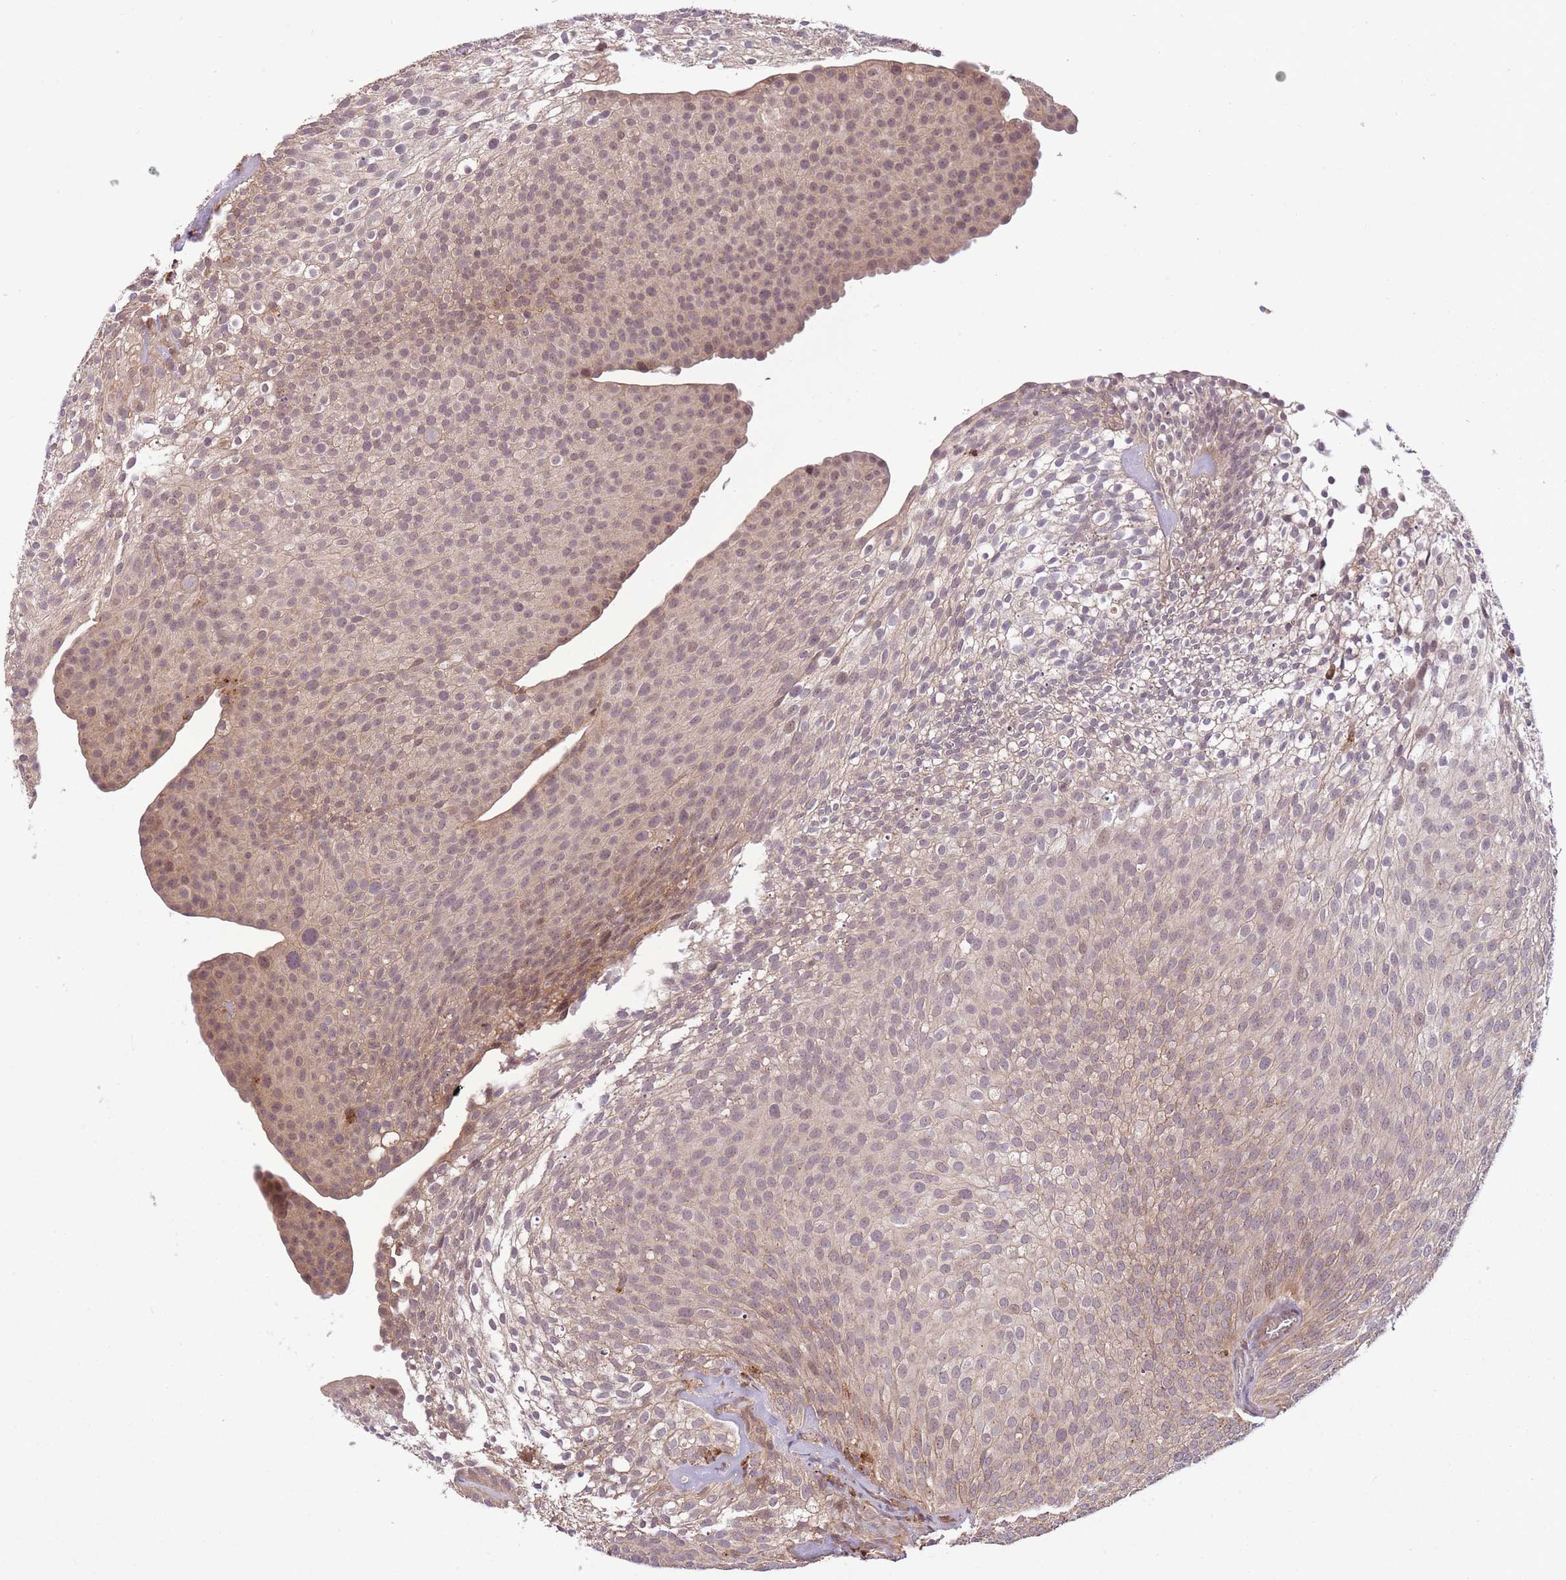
{"staining": {"intensity": "weak", "quantity": "25%-75%", "location": "cytoplasmic/membranous,nuclear"}, "tissue": "urothelial cancer", "cell_type": "Tumor cells", "image_type": "cancer", "snomed": [{"axis": "morphology", "description": "Urothelial carcinoma, Low grade"}, {"axis": "topography", "description": "Urinary bladder"}], "caption": "This is a micrograph of immunohistochemistry staining of urothelial carcinoma (low-grade), which shows weak expression in the cytoplasmic/membranous and nuclear of tumor cells.", "gene": "POLR3F", "patient": {"sex": "male", "age": 91}}